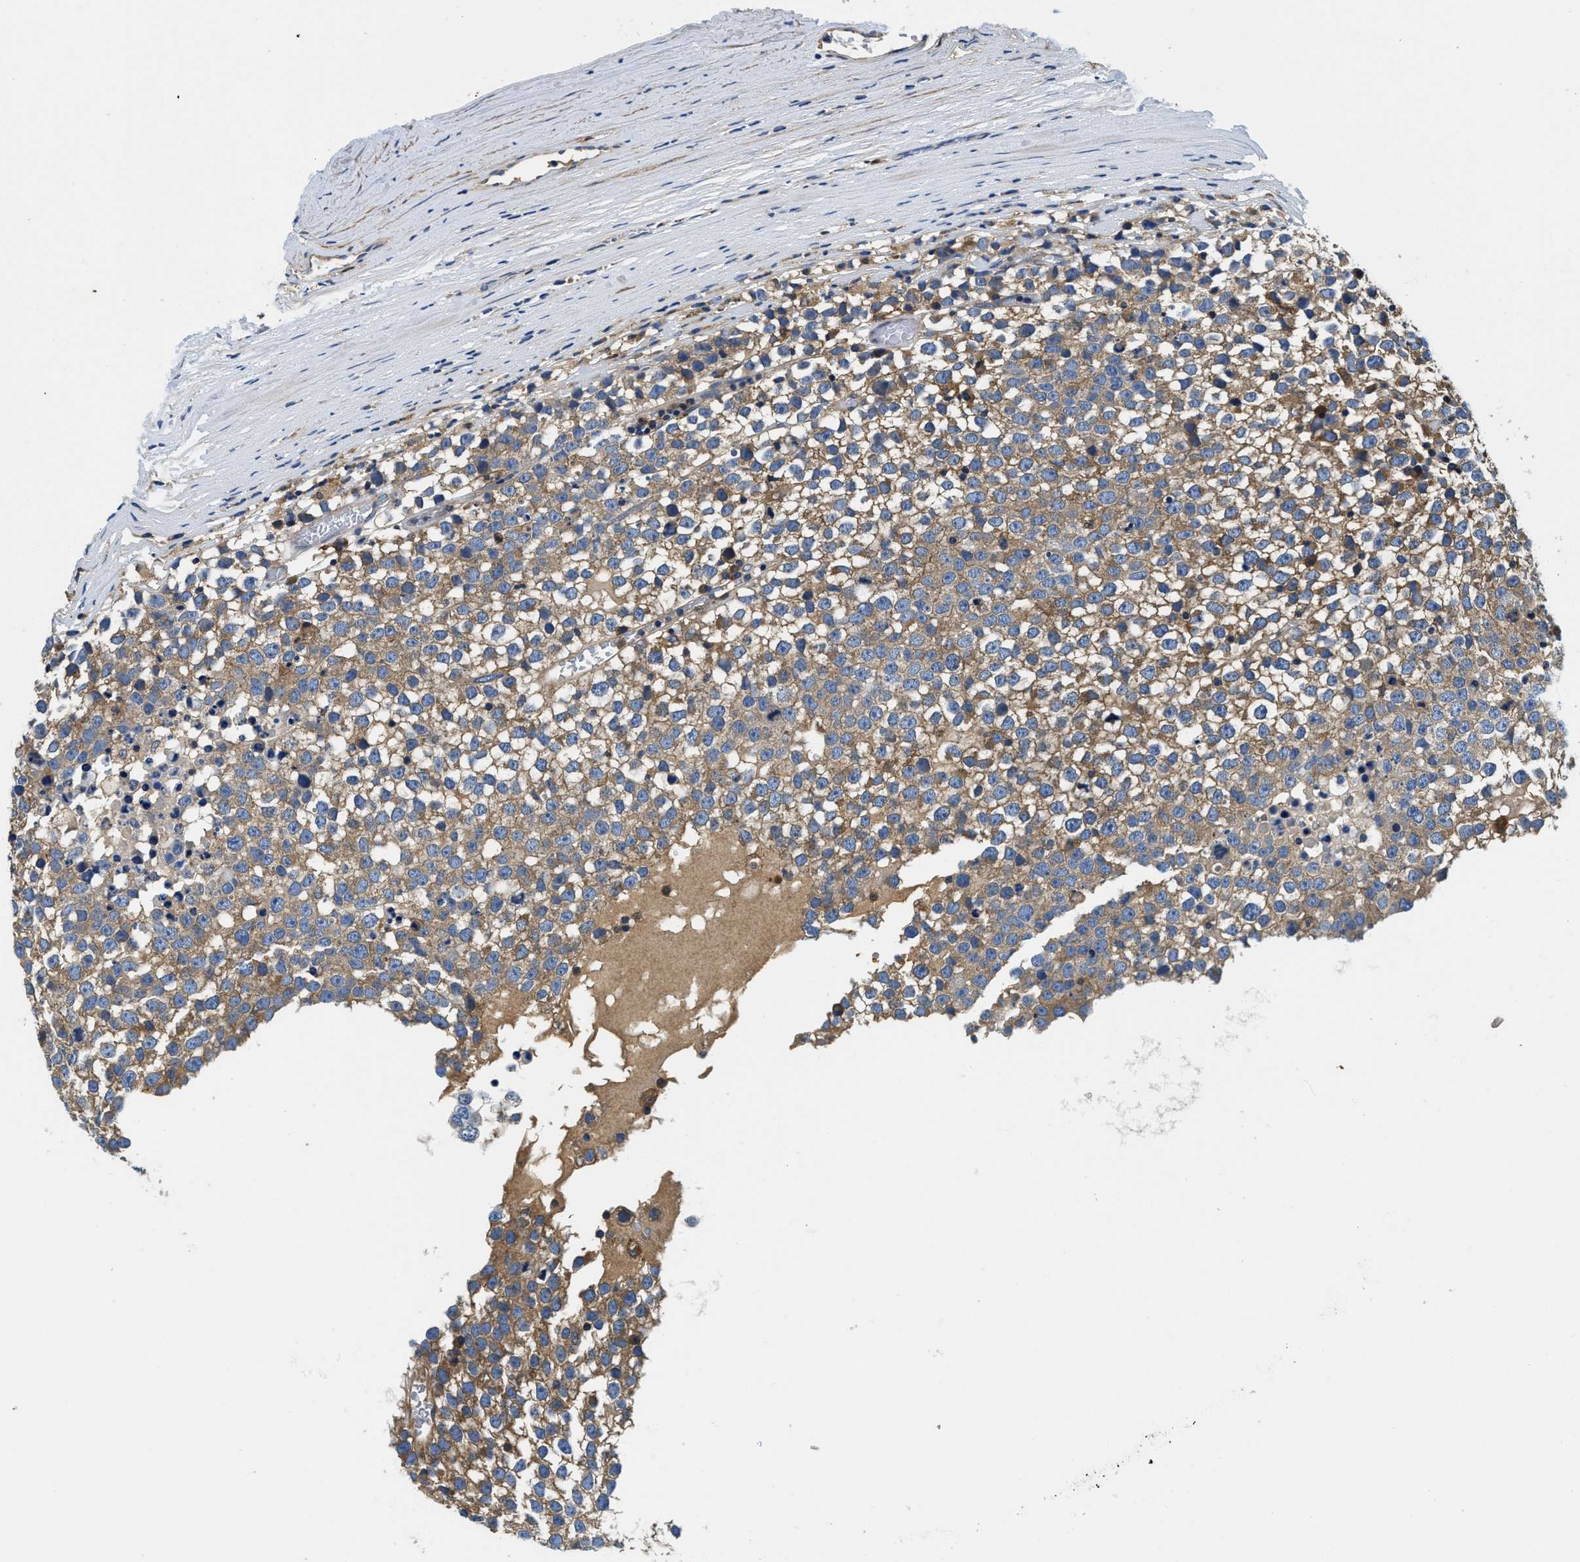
{"staining": {"intensity": "moderate", "quantity": "<25%", "location": "cytoplasmic/membranous"}, "tissue": "testis cancer", "cell_type": "Tumor cells", "image_type": "cancer", "snomed": [{"axis": "morphology", "description": "Seminoma, NOS"}, {"axis": "topography", "description": "Testis"}], "caption": "Testis cancer (seminoma) stained with a brown dye demonstrates moderate cytoplasmic/membranous positive expression in approximately <25% of tumor cells.", "gene": "STAT2", "patient": {"sex": "male", "age": 65}}